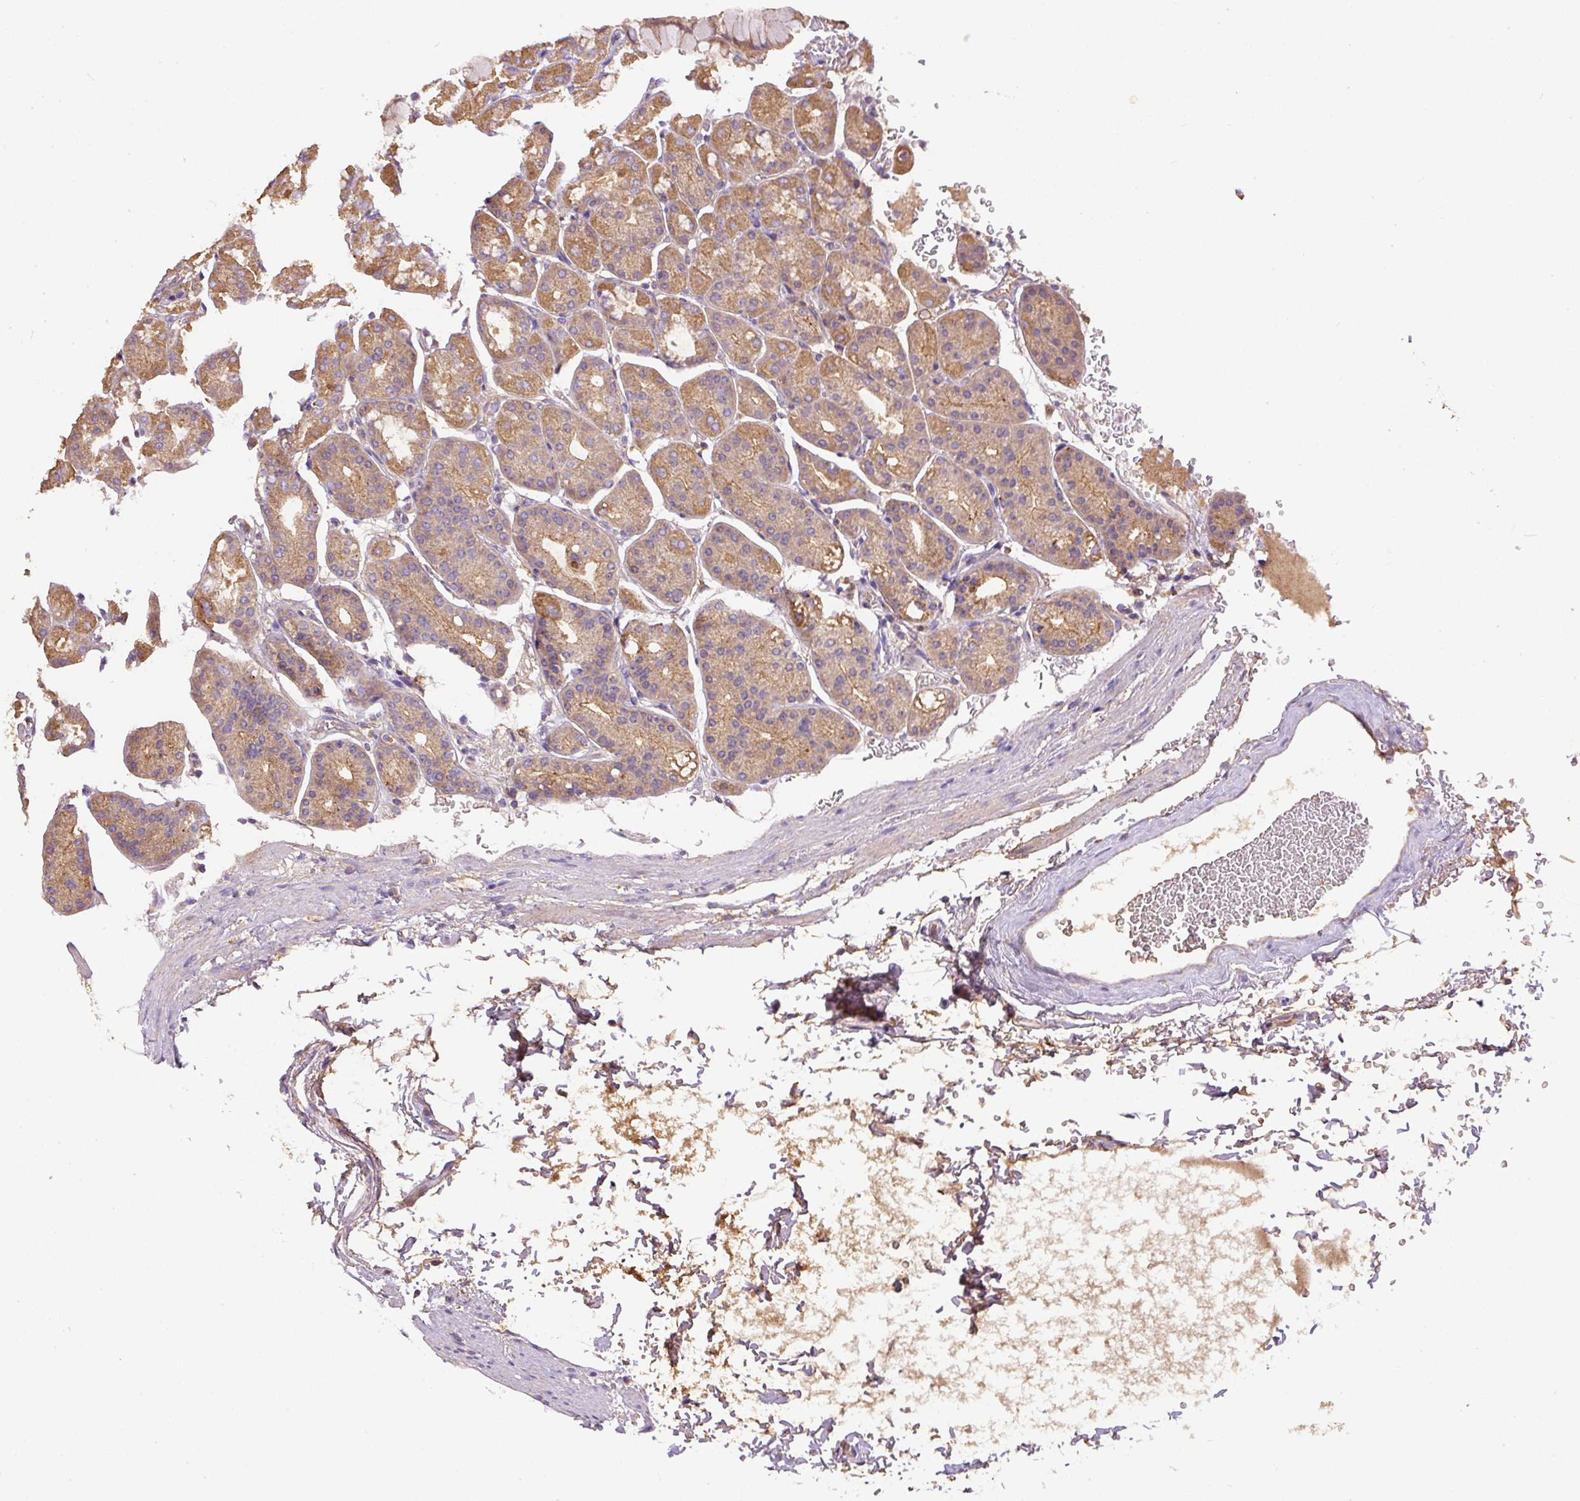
{"staining": {"intensity": "moderate", "quantity": ">75%", "location": "cytoplasmic/membranous"}, "tissue": "stomach", "cell_type": "Glandular cells", "image_type": "normal", "snomed": [{"axis": "morphology", "description": "Normal tissue, NOS"}, {"axis": "topography", "description": "Stomach, upper"}], "caption": "High-power microscopy captured an immunohistochemistry photomicrograph of normal stomach, revealing moderate cytoplasmic/membranous positivity in about >75% of glandular cells. (DAB (3,3'-diaminobenzidine) IHC, brown staining for protein, blue staining for nuclei).", "gene": "DAPK1", "patient": {"sex": "female", "age": 81}}